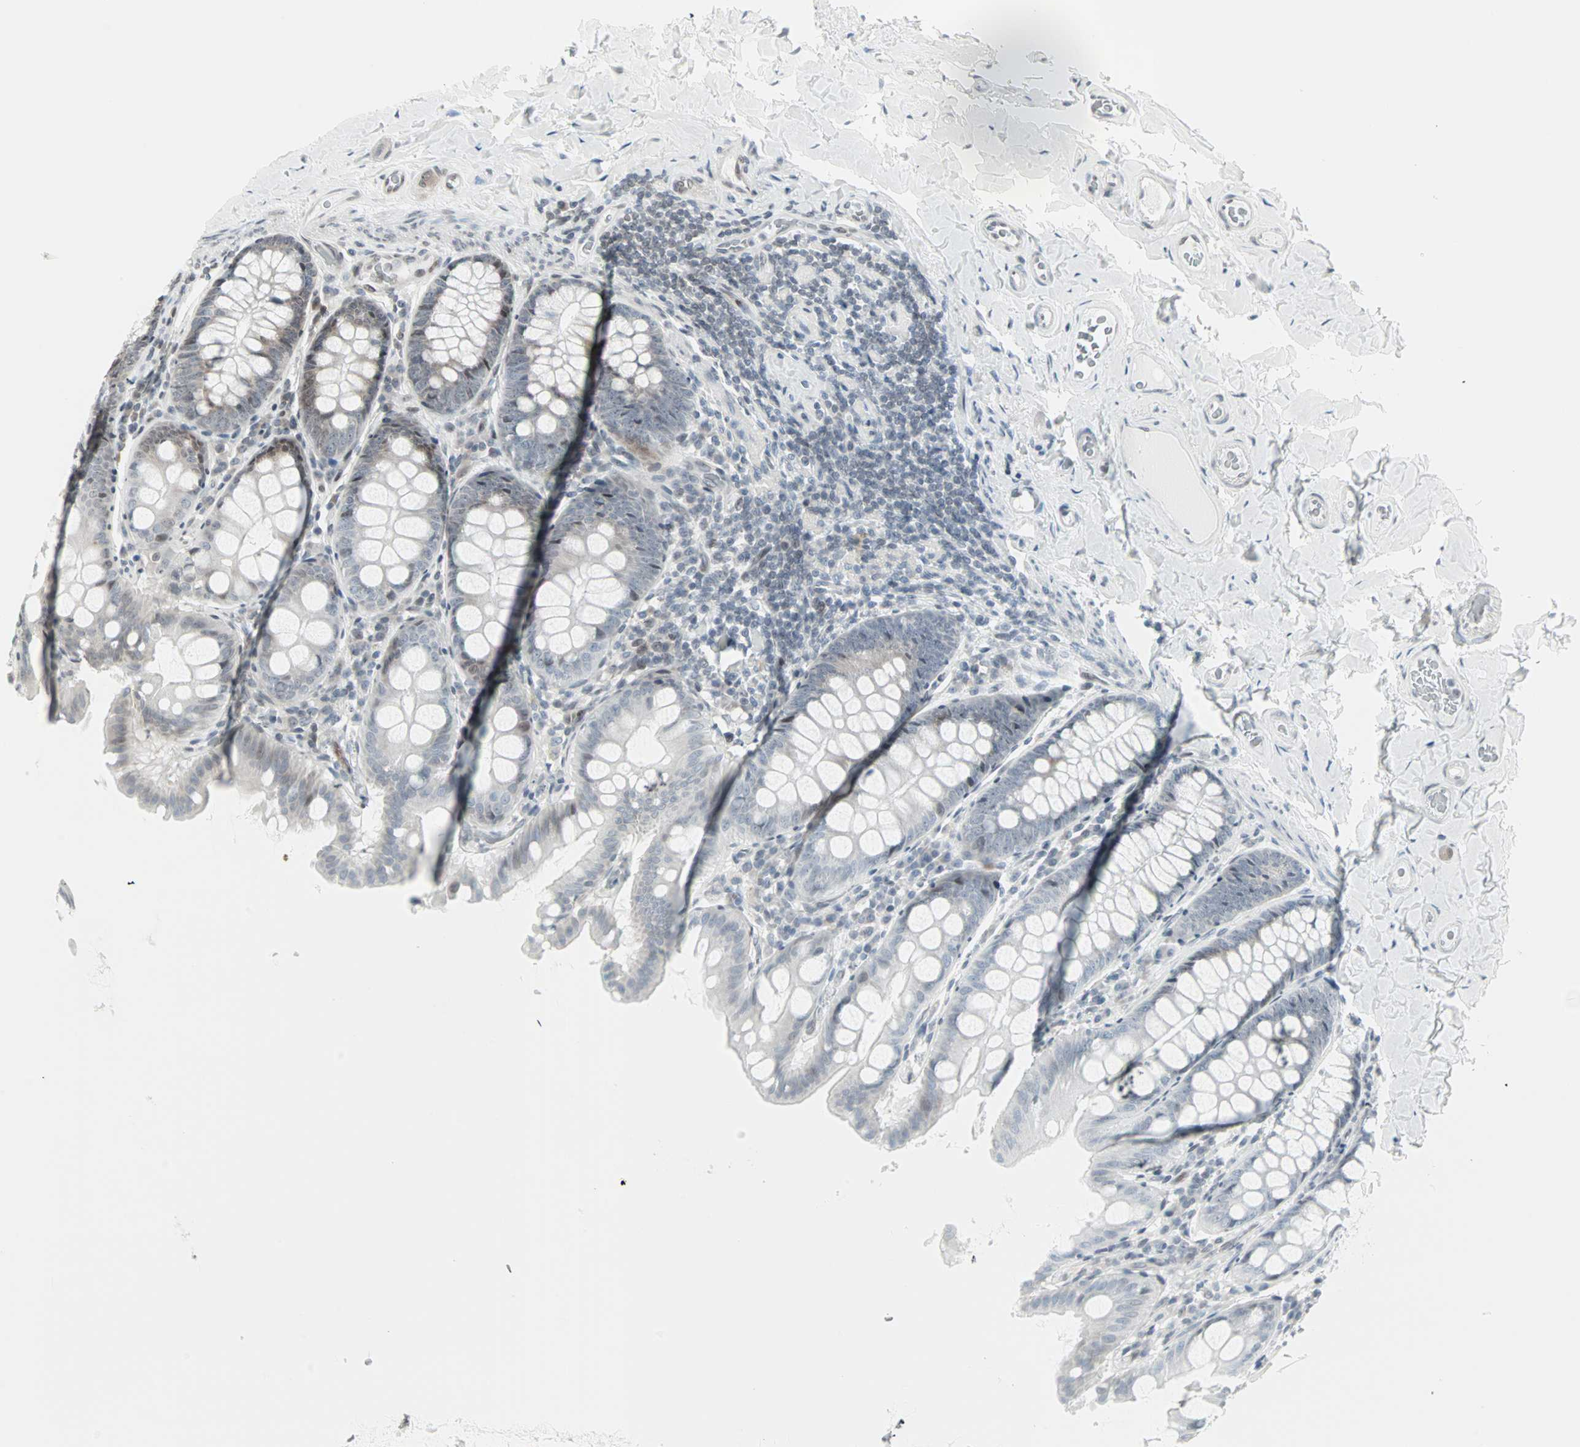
{"staining": {"intensity": "negative", "quantity": "none", "location": "none"}, "tissue": "colon", "cell_type": "Endothelial cells", "image_type": "normal", "snomed": [{"axis": "morphology", "description": "Normal tissue, NOS"}, {"axis": "topography", "description": "Colon"}], "caption": "Colon stained for a protein using immunohistochemistry (IHC) shows no positivity endothelial cells.", "gene": "CBLC", "patient": {"sex": "female", "age": 61}}